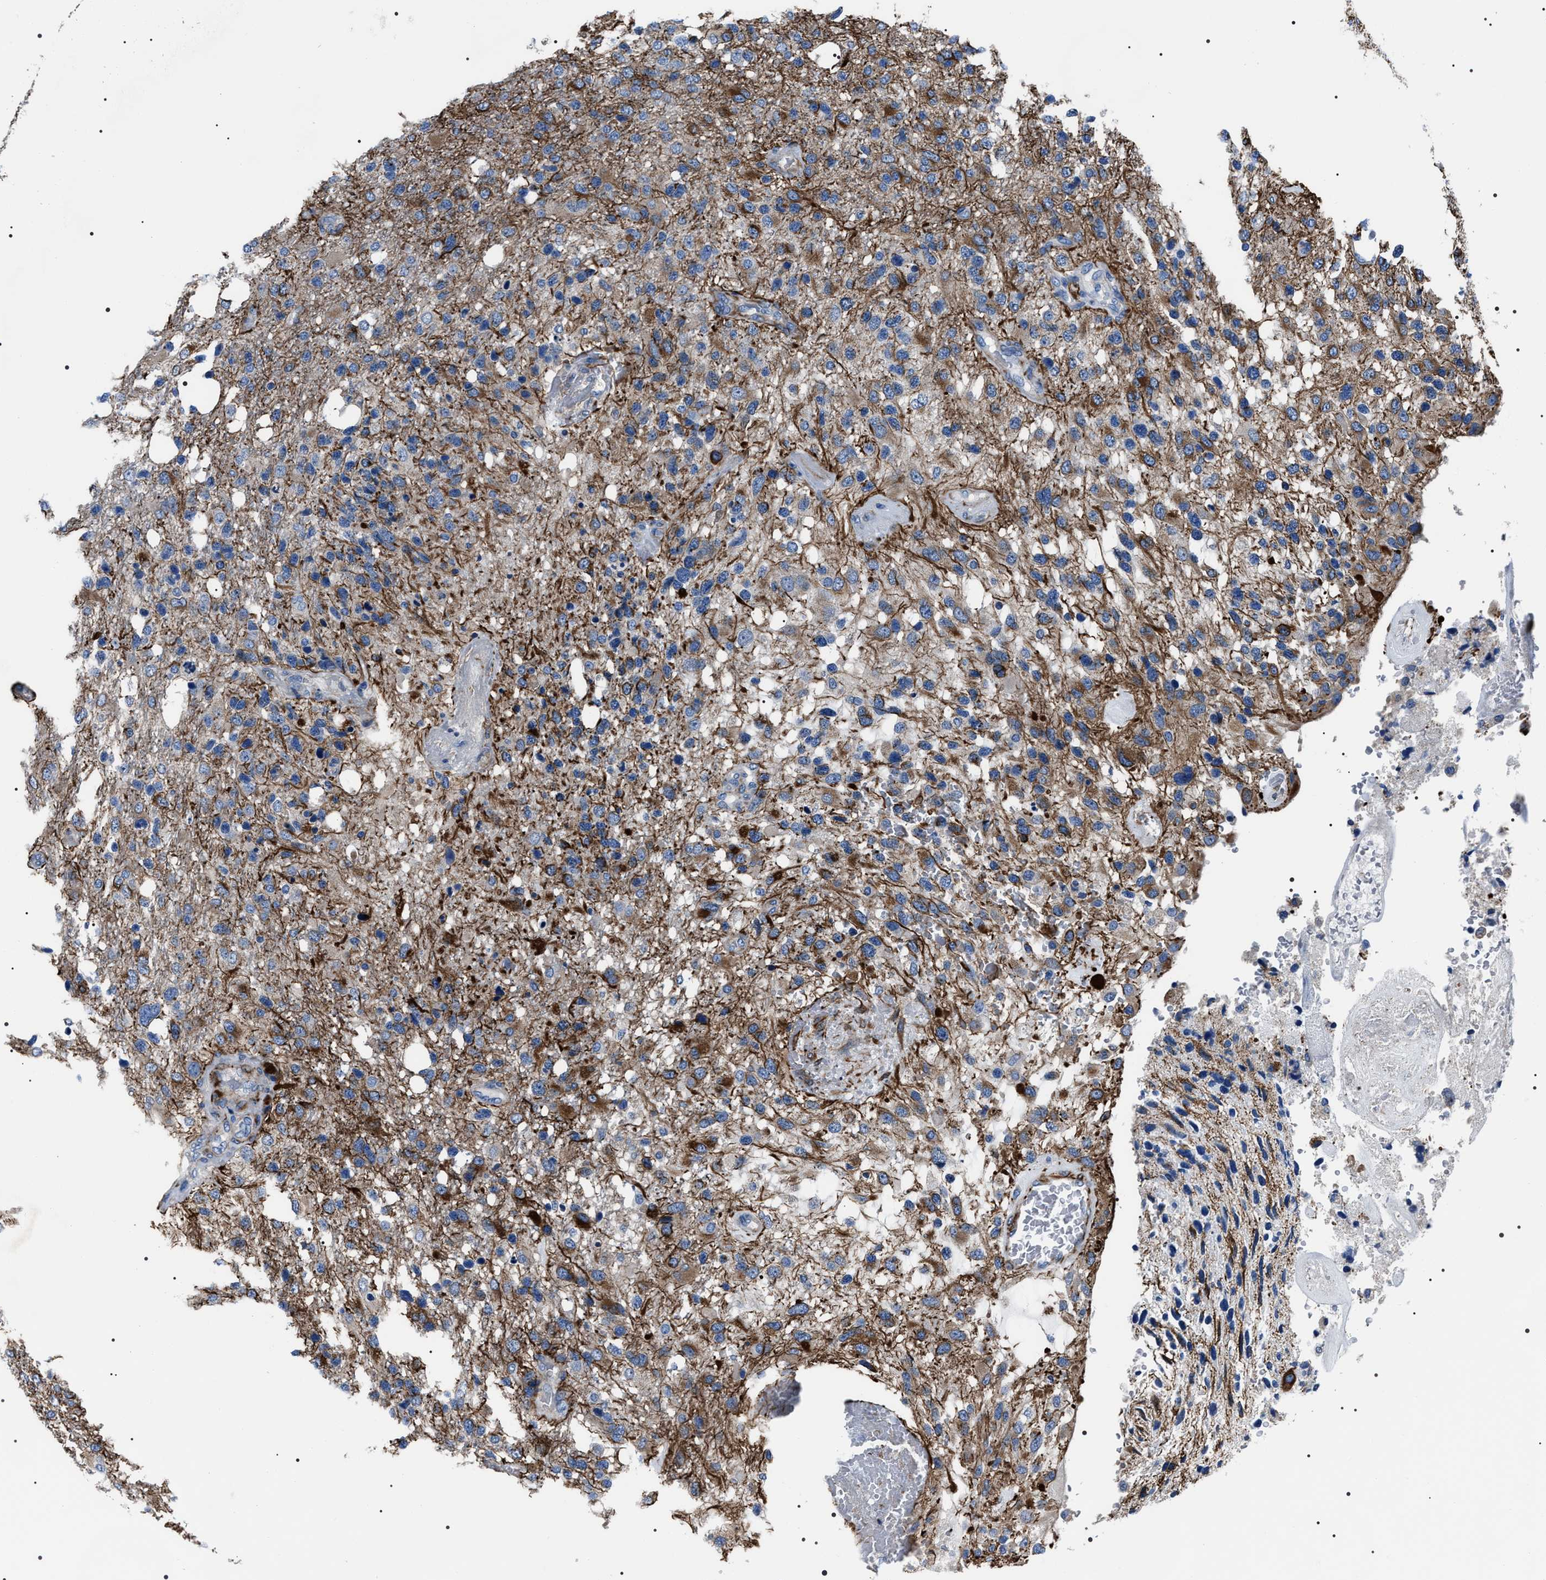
{"staining": {"intensity": "moderate", "quantity": "25%-75%", "location": "cytoplasmic/membranous"}, "tissue": "glioma", "cell_type": "Tumor cells", "image_type": "cancer", "snomed": [{"axis": "morphology", "description": "Glioma, malignant, High grade"}, {"axis": "topography", "description": "Brain"}], "caption": "The photomicrograph displays immunohistochemical staining of malignant glioma (high-grade). There is moderate cytoplasmic/membranous staining is present in about 25%-75% of tumor cells.", "gene": "BAG2", "patient": {"sex": "female", "age": 58}}